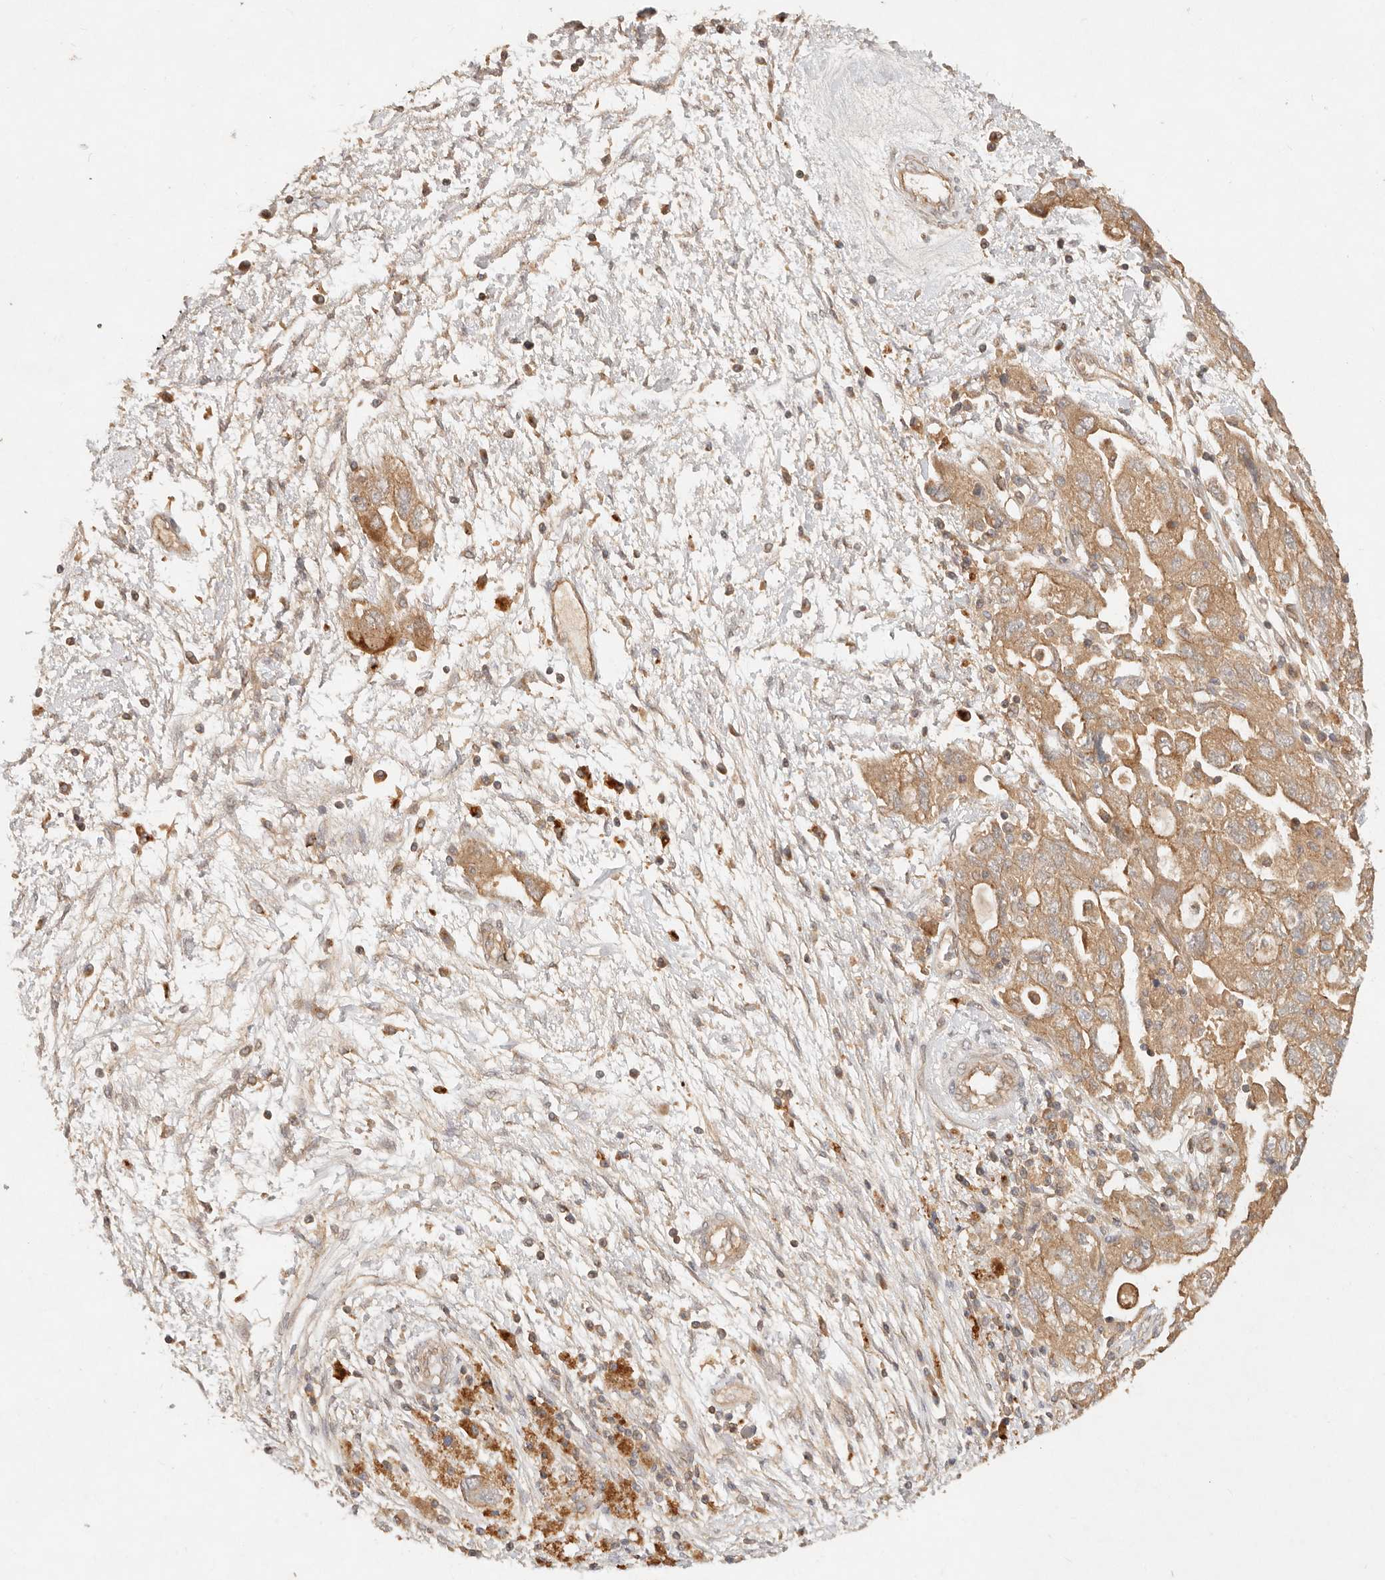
{"staining": {"intensity": "moderate", "quantity": ">75%", "location": "cytoplasmic/membranous"}, "tissue": "ovarian cancer", "cell_type": "Tumor cells", "image_type": "cancer", "snomed": [{"axis": "morphology", "description": "Carcinoma, NOS"}, {"axis": "morphology", "description": "Cystadenocarcinoma, serous, NOS"}, {"axis": "topography", "description": "Ovary"}], "caption": "A brown stain shows moderate cytoplasmic/membranous staining of a protein in ovarian cancer (carcinoma) tumor cells. The staining was performed using DAB to visualize the protein expression in brown, while the nuclei were stained in blue with hematoxylin (Magnification: 20x).", "gene": "HECTD3", "patient": {"sex": "female", "age": 69}}